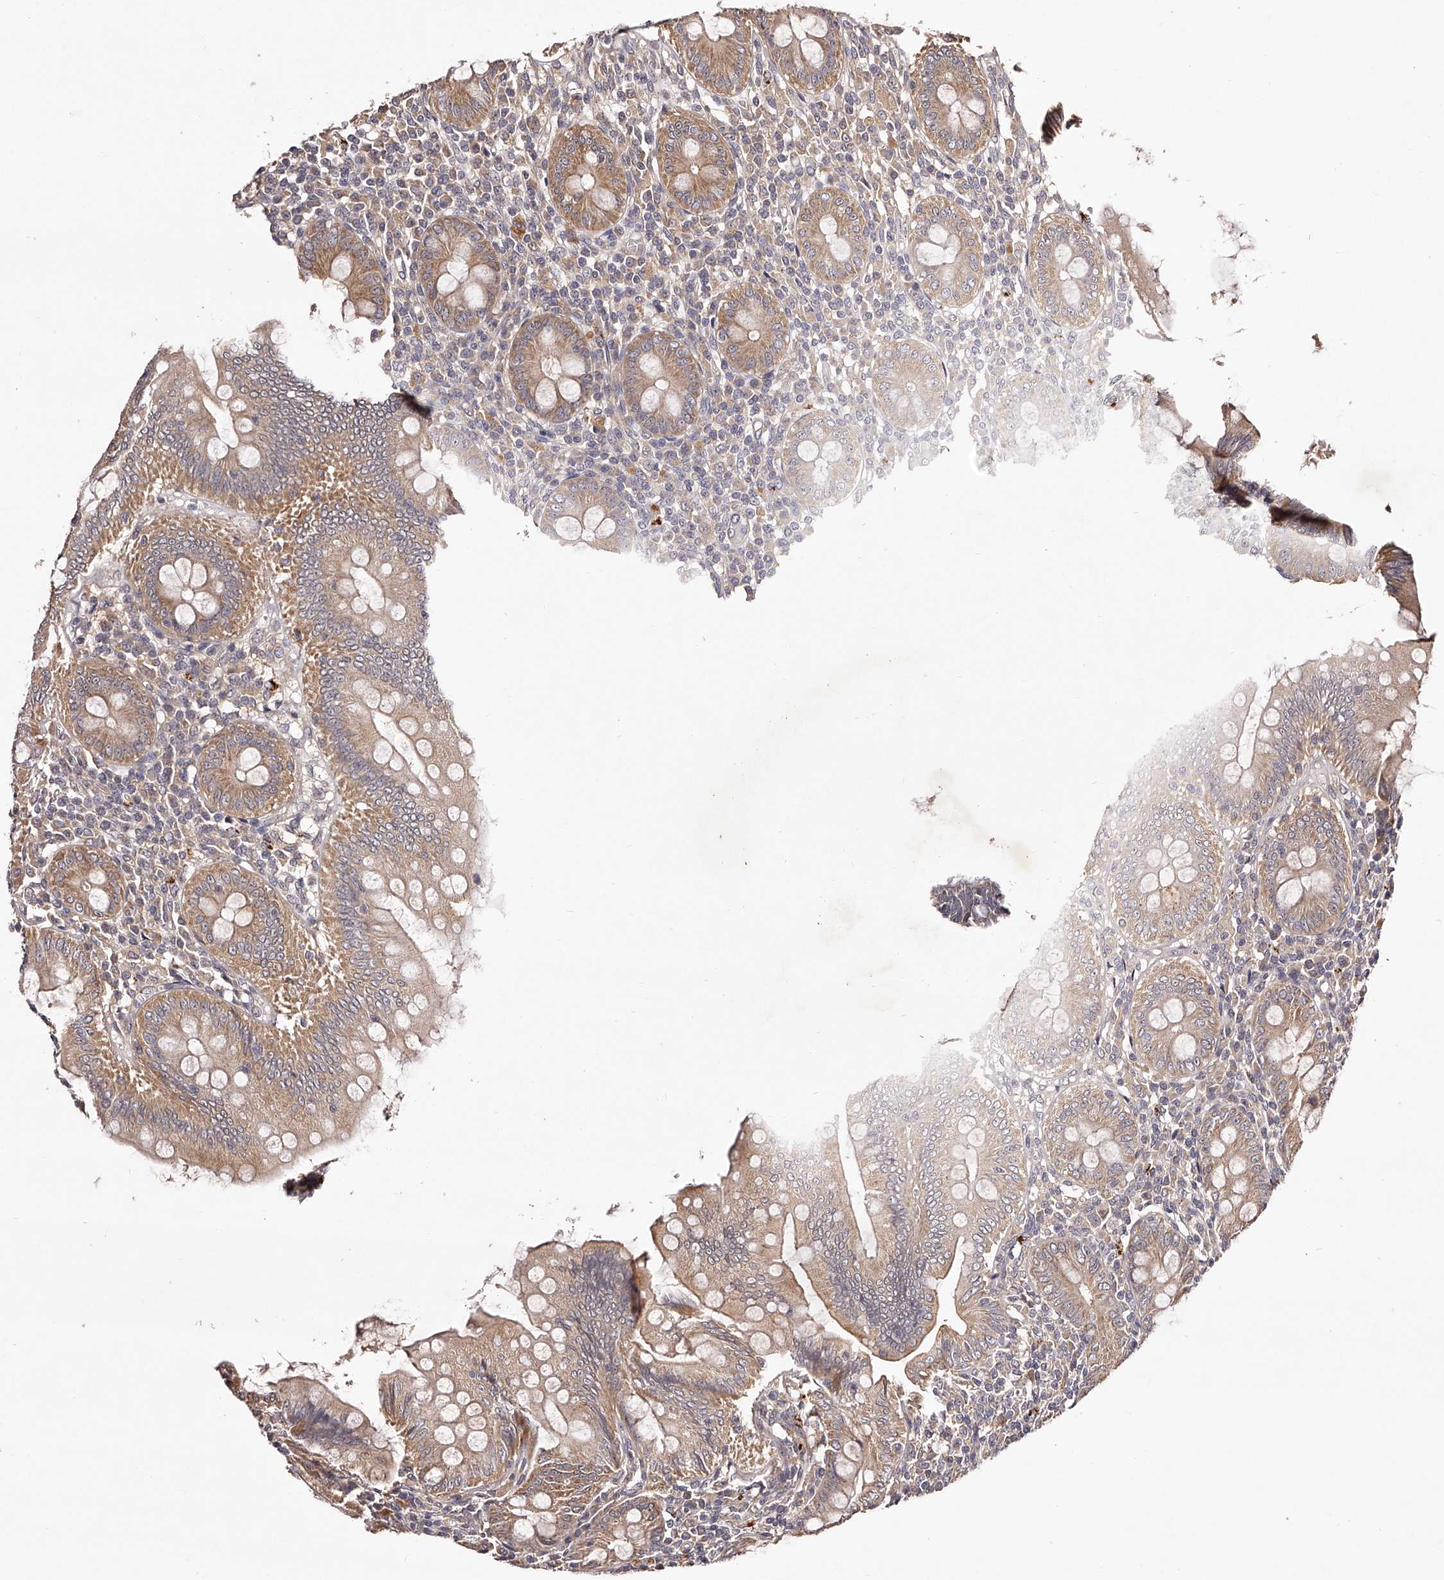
{"staining": {"intensity": "moderate", "quantity": ">75%", "location": "cytoplasmic/membranous"}, "tissue": "appendix", "cell_type": "Glandular cells", "image_type": "normal", "snomed": [{"axis": "morphology", "description": "Normal tissue, NOS"}, {"axis": "topography", "description": "Appendix"}], "caption": "Immunohistochemical staining of benign appendix exhibits moderate cytoplasmic/membranous protein expression in about >75% of glandular cells.", "gene": "ODF2L", "patient": {"sex": "male", "age": 14}}